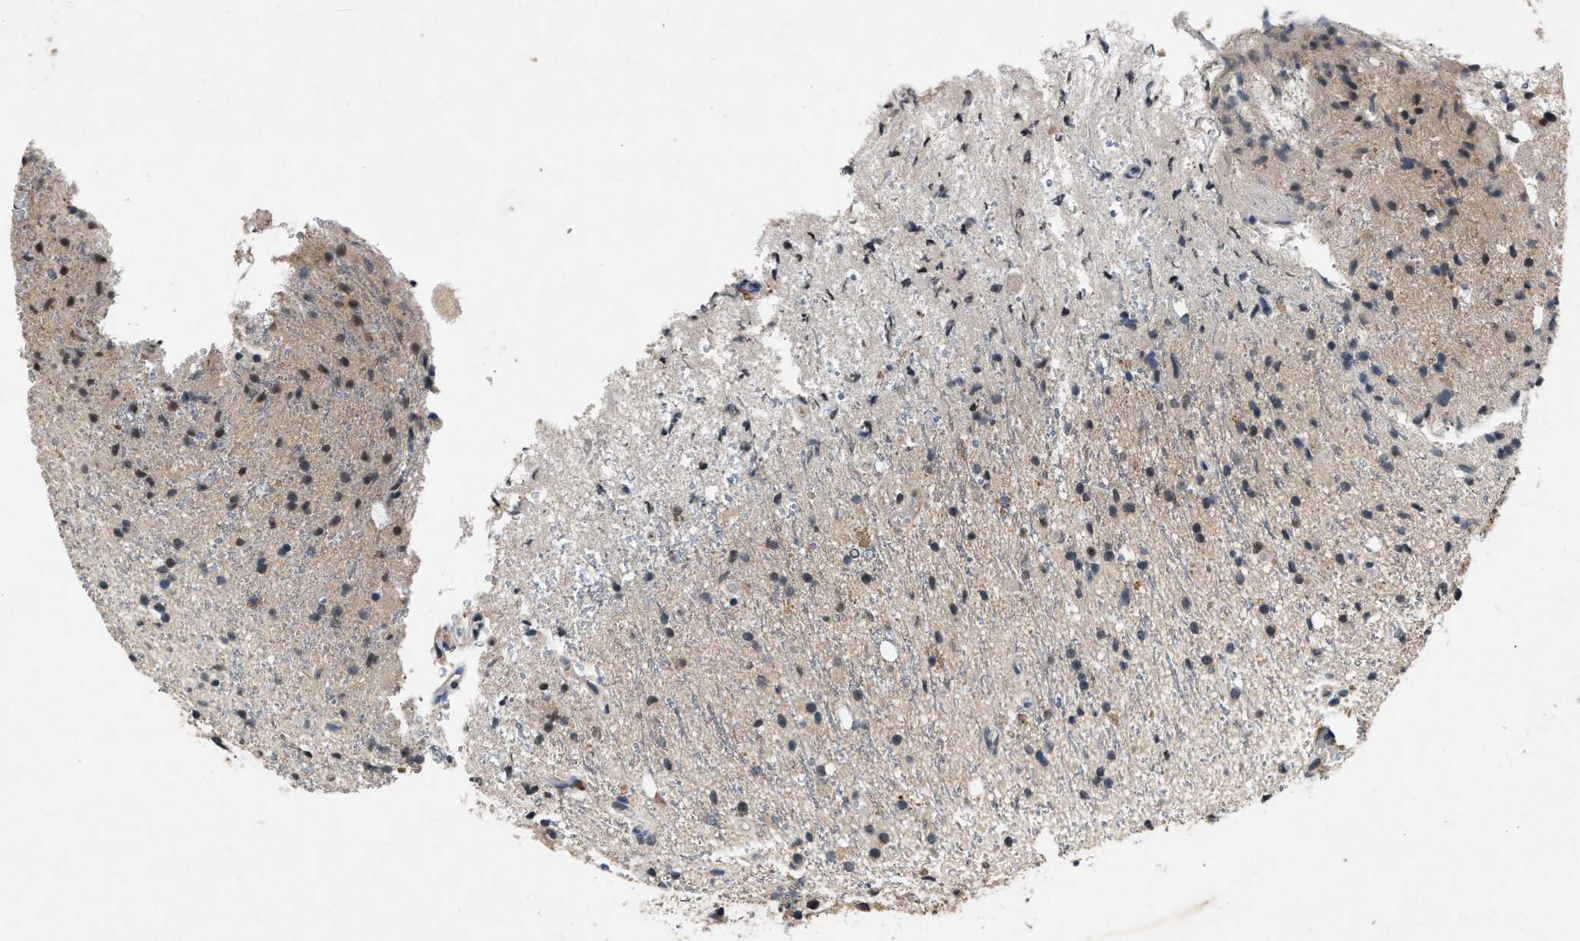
{"staining": {"intensity": "weak", "quantity": "<25%", "location": "nuclear"}, "tissue": "glioma", "cell_type": "Tumor cells", "image_type": "cancer", "snomed": [{"axis": "morphology", "description": "Glioma, malignant, High grade"}, {"axis": "topography", "description": "Brain"}], "caption": "Immunohistochemical staining of human glioma displays no significant staining in tumor cells.", "gene": "TP53I3", "patient": {"sex": "male", "age": 47}}